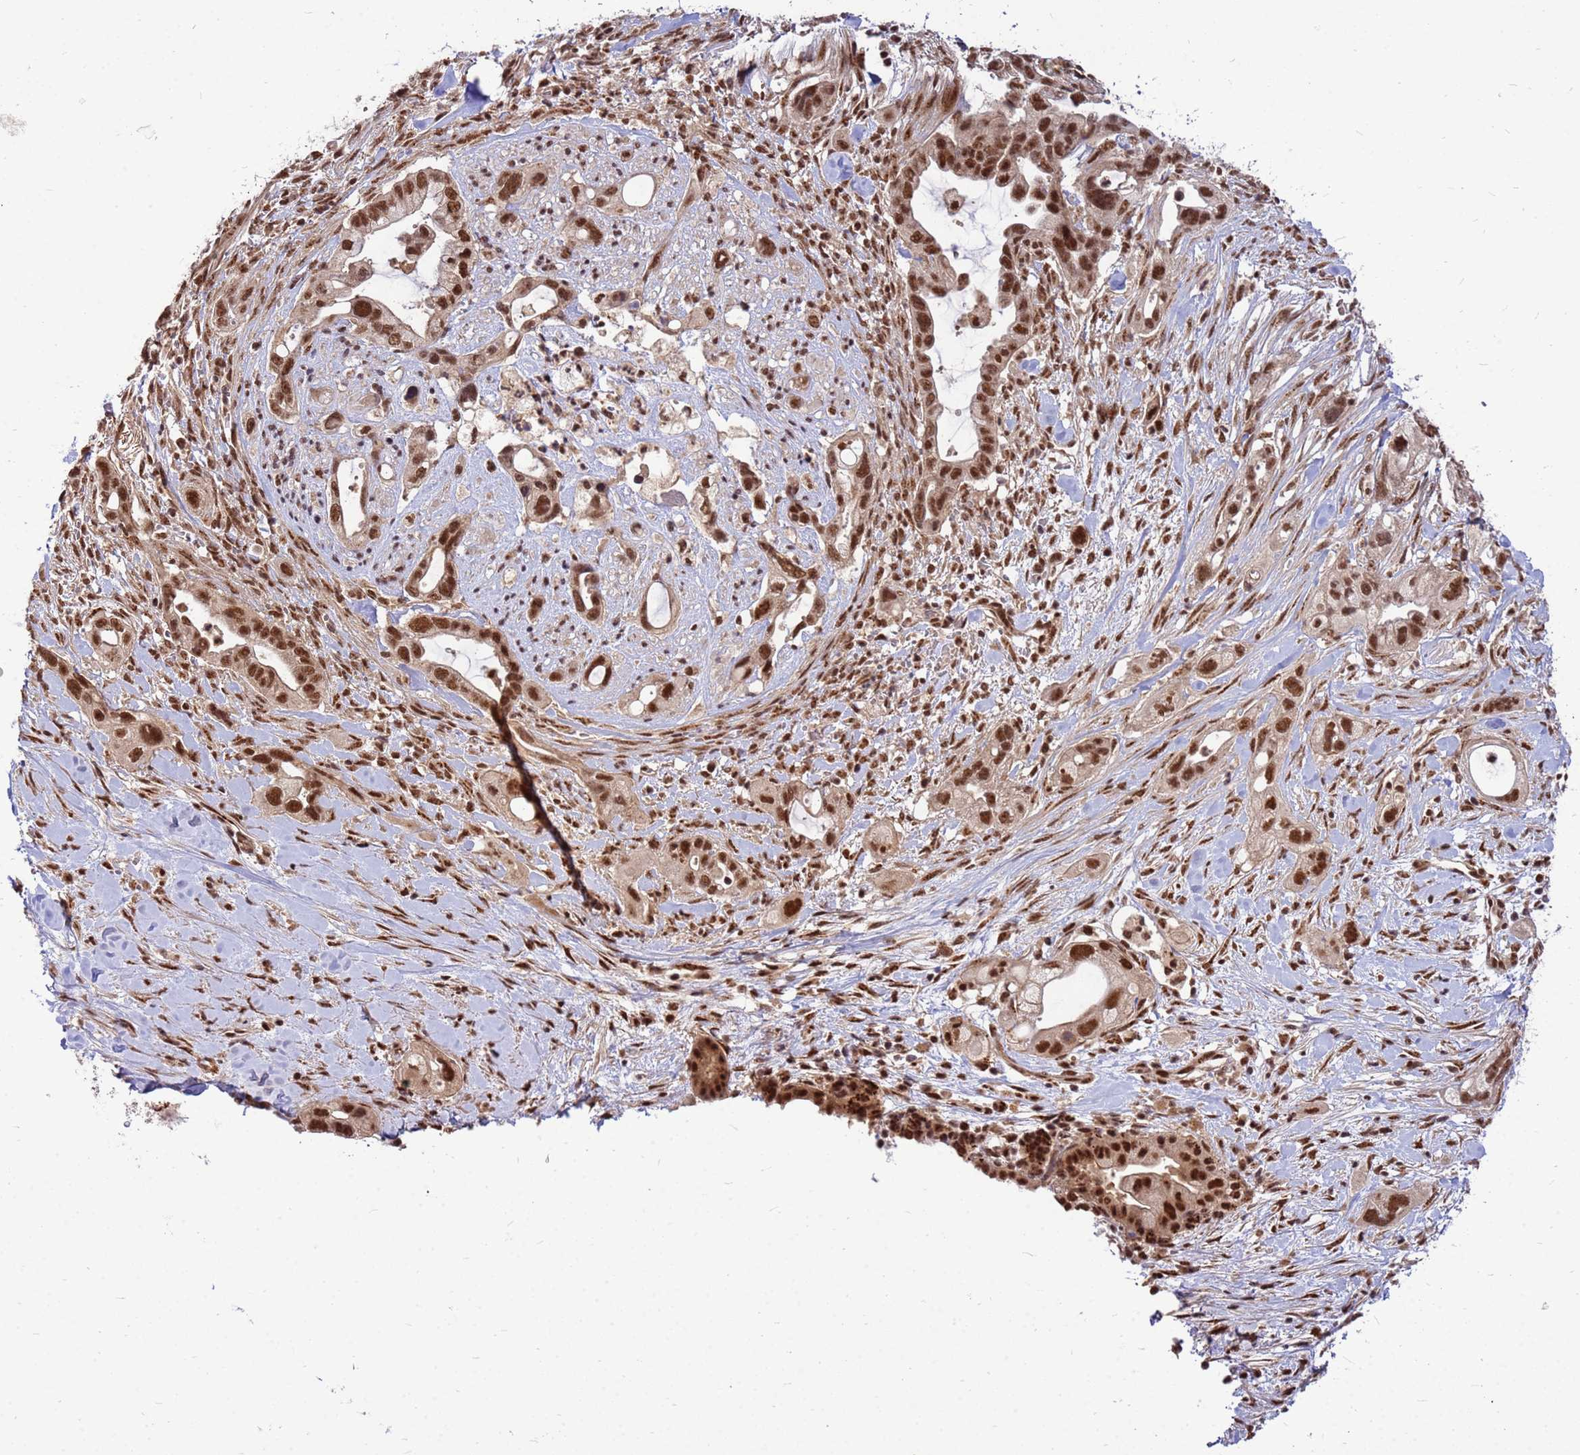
{"staining": {"intensity": "strong", "quantity": ">75%", "location": "nuclear"}, "tissue": "pancreatic cancer", "cell_type": "Tumor cells", "image_type": "cancer", "snomed": [{"axis": "morphology", "description": "Adenocarcinoma, NOS"}, {"axis": "topography", "description": "Pancreas"}], "caption": "Pancreatic adenocarcinoma stained for a protein (brown) shows strong nuclear positive expression in approximately >75% of tumor cells.", "gene": "NCBP2", "patient": {"sex": "male", "age": 44}}